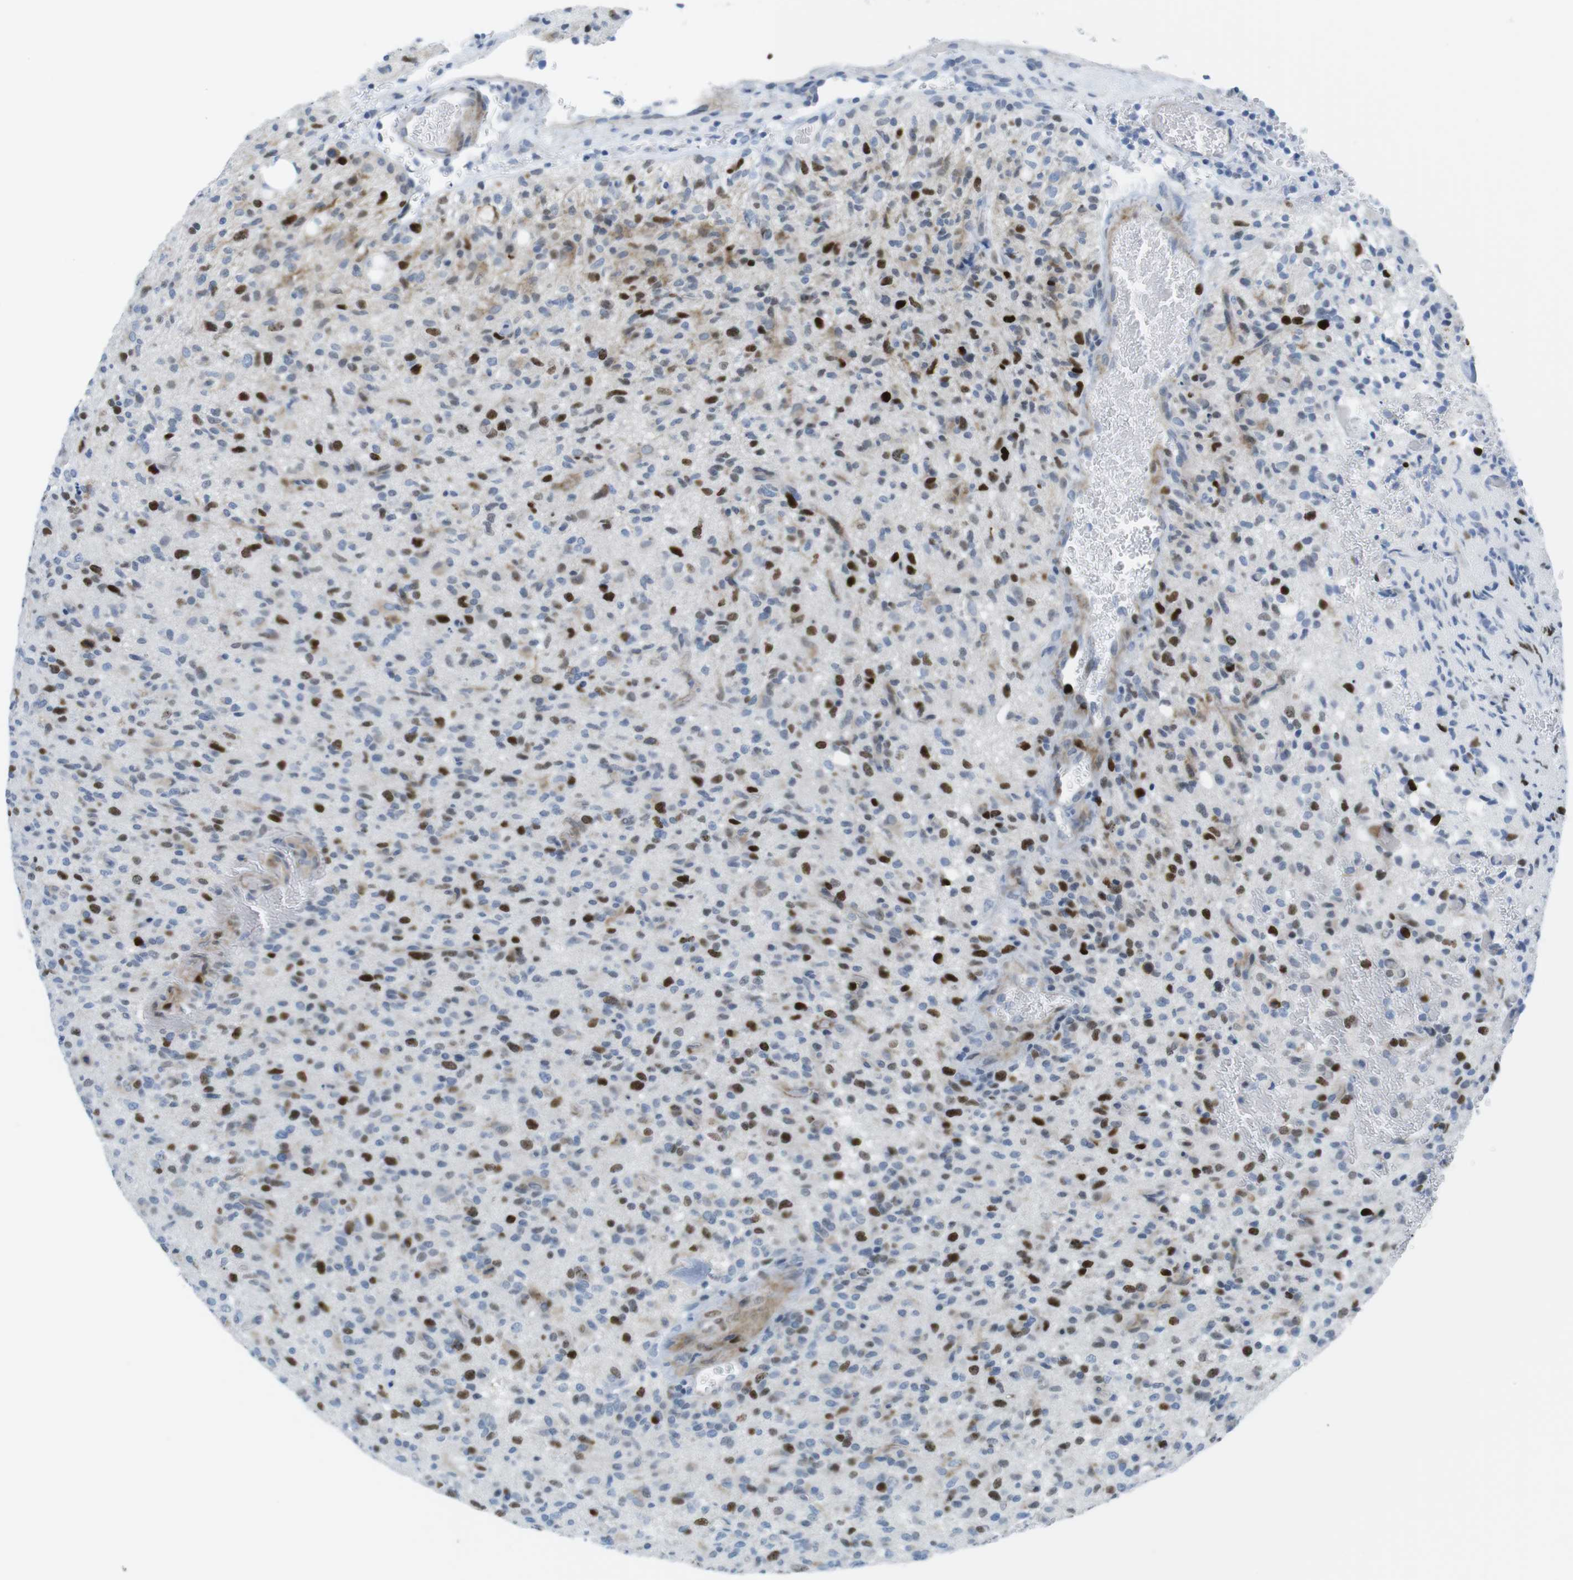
{"staining": {"intensity": "strong", "quantity": "25%-75%", "location": "nuclear"}, "tissue": "glioma", "cell_type": "Tumor cells", "image_type": "cancer", "snomed": [{"axis": "morphology", "description": "Glioma, malignant, High grade"}, {"axis": "topography", "description": "Brain"}], "caption": "Malignant glioma (high-grade) was stained to show a protein in brown. There is high levels of strong nuclear expression in approximately 25%-75% of tumor cells. The staining was performed using DAB, with brown indicating positive protein expression. Nuclei are stained blue with hematoxylin.", "gene": "CHAF1A", "patient": {"sex": "male", "age": 71}}